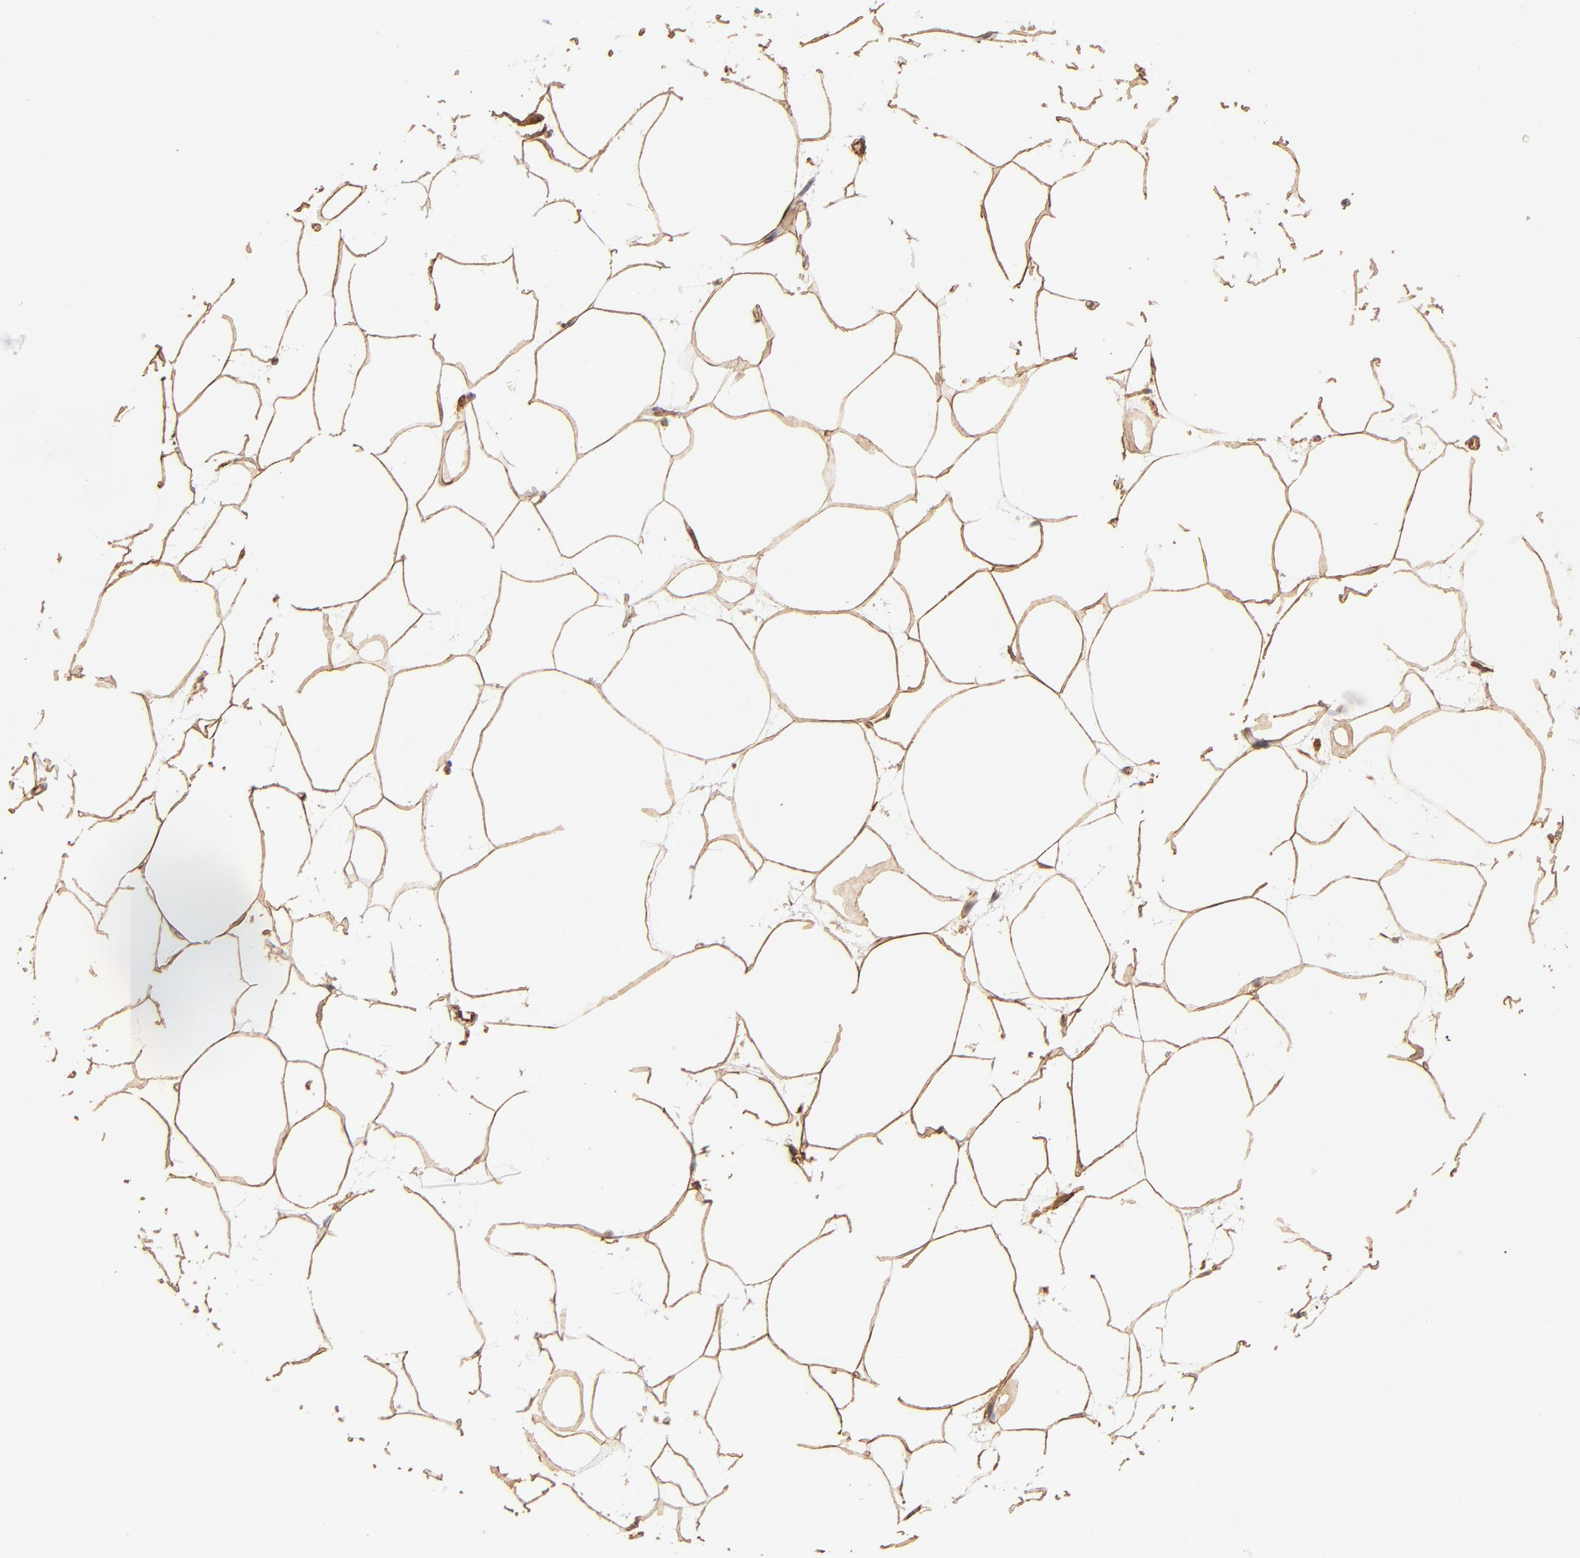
{"staining": {"intensity": "moderate", "quantity": ">75%", "location": "cytoplasmic/membranous"}, "tissue": "adipose tissue", "cell_type": "Adipocytes", "image_type": "normal", "snomed": [{"axis": "morphology", "description": "Normal tissue, NOS"}, {"axis": "morphology", "description": "Duct carcinoma"}, {"axis": "topography", "description": "Breast"}, {"axis": "topography", "description": "Adipose tissue"}], "caption": "This is an image of immunohistochemistry staining of benign adipose tissue, which shows moderate expression in the cytoplasmic/membranous of adipocytes.", "gene": "TNFAIP3", "patient": {"sex": "female", "age": 37}}